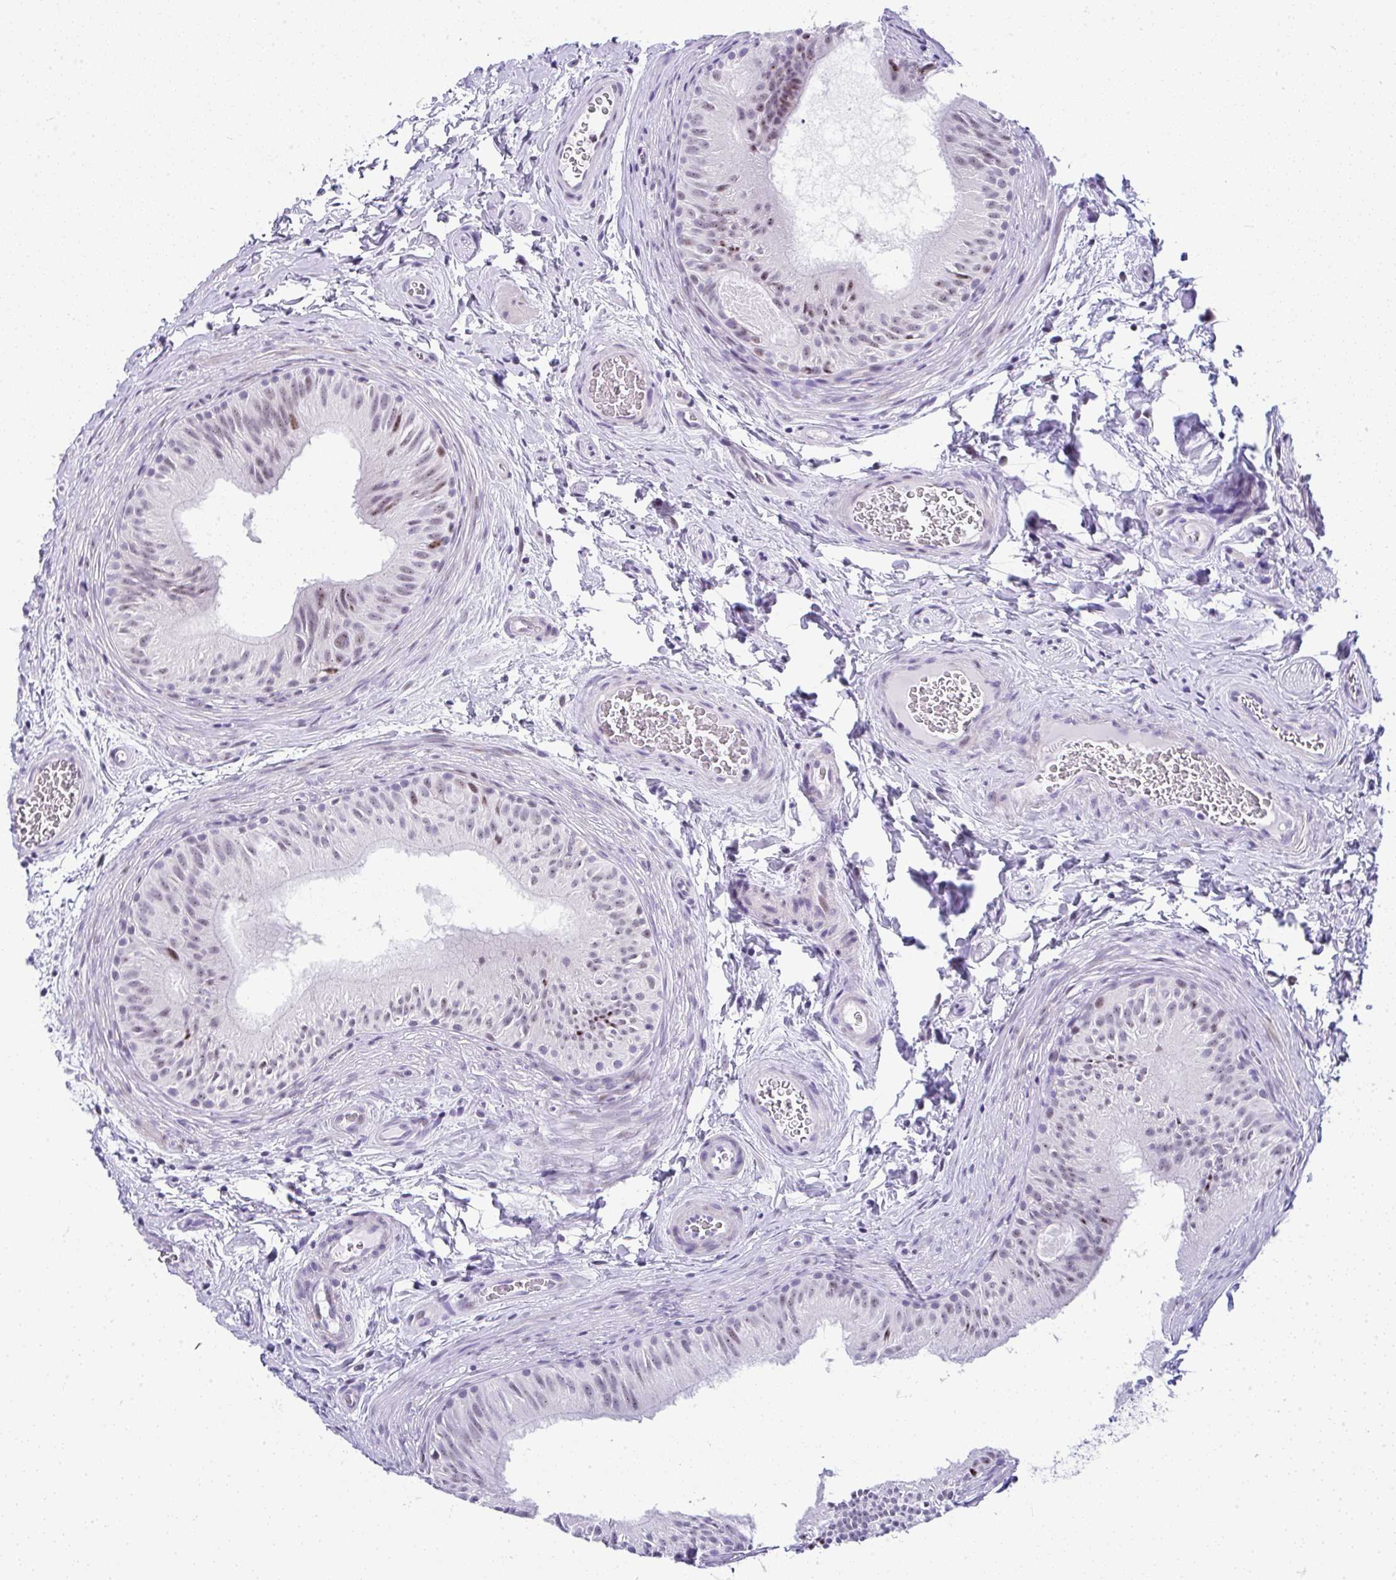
{"staining": {"intensity": "moderate", "quantity": "25%-75%", "location": "nuclear"}, "tissue": "epididymis", "cell_type": "Glandular cells", "image_type": "normal", "snomed": [{"axis": "morphology", "description": "Normal tissue, NOS"}, {"axis": "topography", "description": "Epididymis"}], "caption": "The histopathology image reveals staining of benign epididymis, revealing moderate nuclear protein positivity (brown color) within glandular cells.", "gene": "NR1D2", "patient": {"sex": "male", "age": 24}}